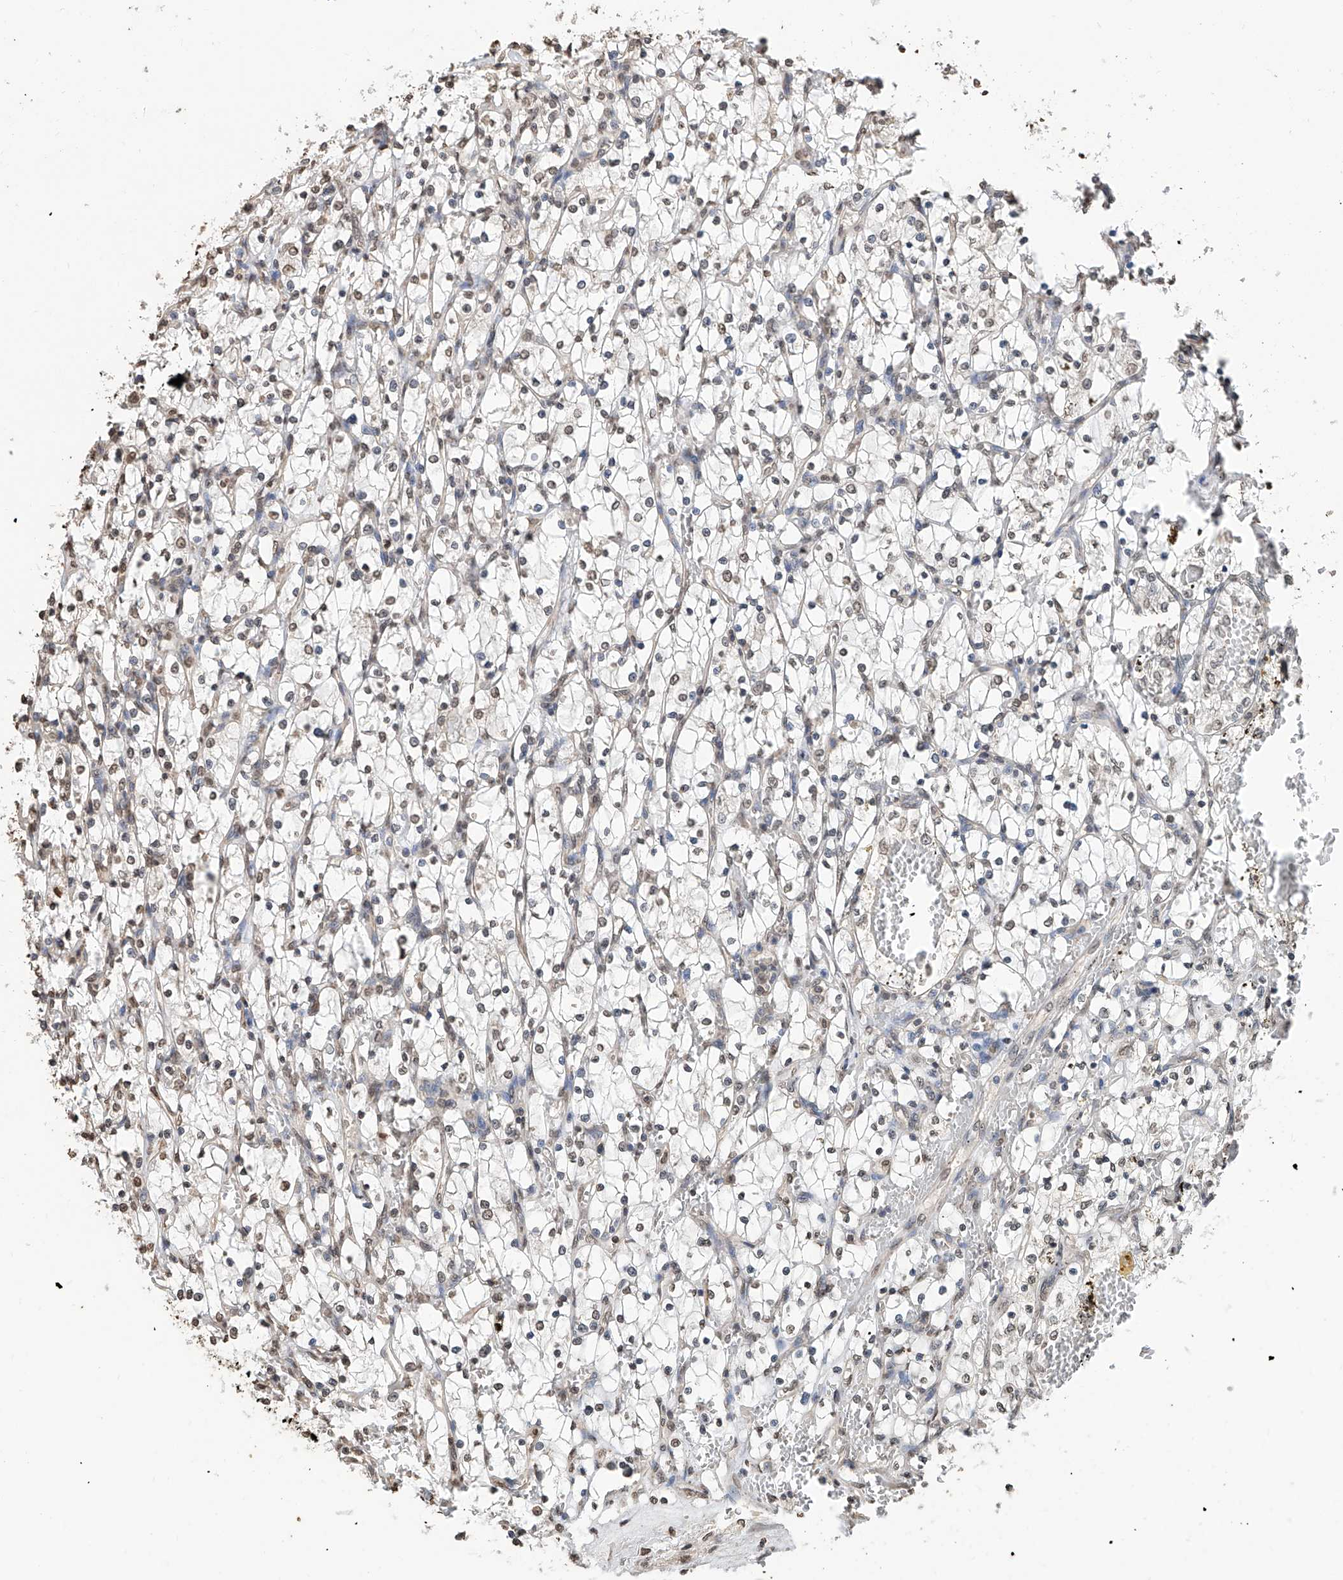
{"staining": {"intensity": "weak", "quantity": ">75%", "location": "nuclear"}, "tissue": "renal cancer", "cell_type": "Tumor cells", "image_type": "cancer", "snomed": [{"axis": "morphology", "description": "Adenocarcinoma, NOS"}, {"axis": "topography", "description": "Kidney"}], "caption": "Immunohistochemical staining of human renal adenocarcinoma reveals weak nuclear protein expression in about >75% of tumor cells.", "gene": "RP9", "patient": {"sex": "female", "age": 69}}